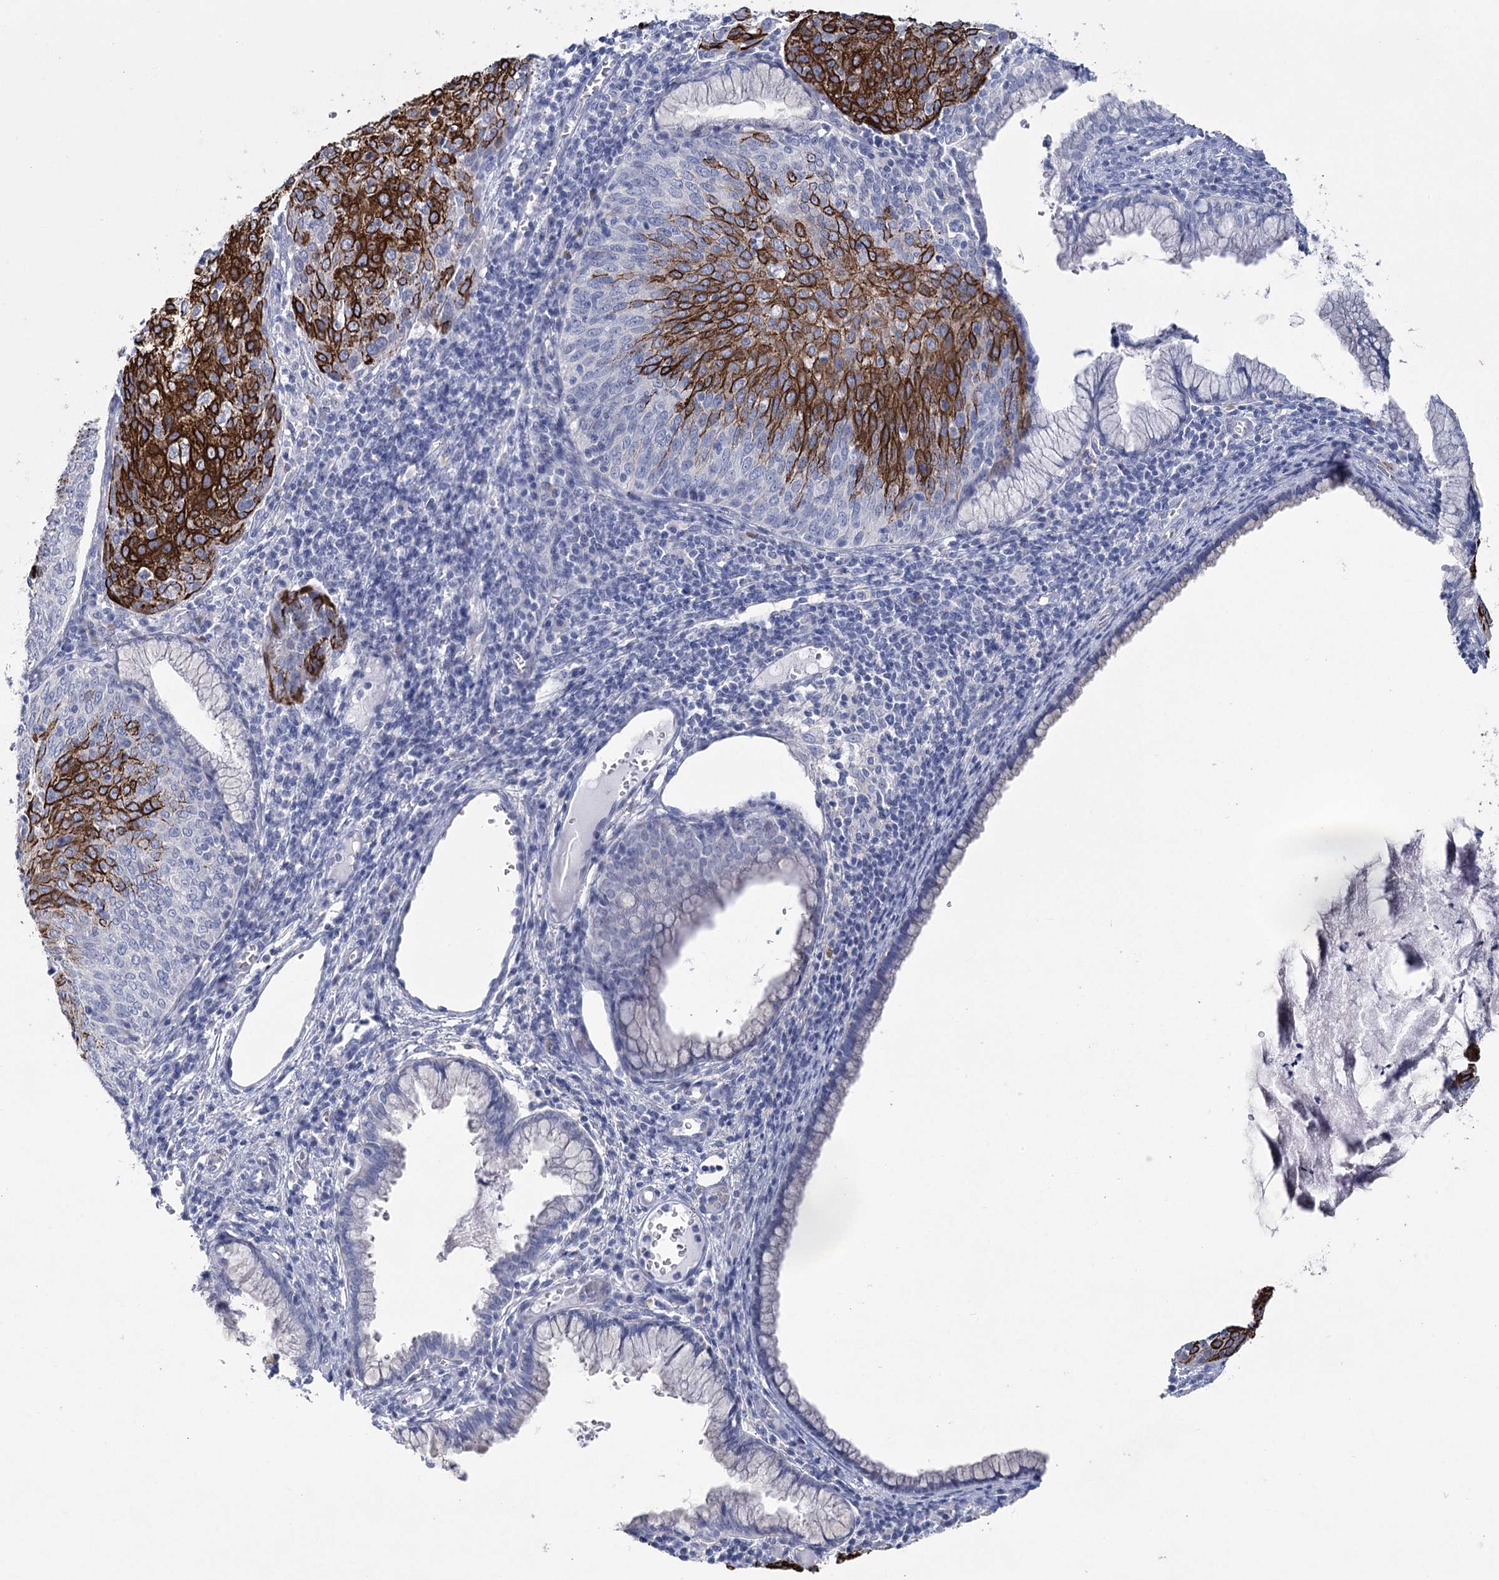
{"staining": {"intensity": "strong", "quantity": "25%-75%", "location": "cytoplasmic/membranous"}, "tissue": "cervical cancer", "cell_type": "Tumor cells", "image_type": "cancer", "snomed": [{"axis": "morphology", "description": "Squamous cell carcinoma, NOS"}, {"axis": "topography", "description": "Cervix"}], "caption": "There is high levels of strong cytoplasmic/membranous positivity in tumor cells of squamous cell carcinoma (cervical), as demonstrated by immunohistochemical staining (brown color).", "gene": "CCDC88A", "patient": {"sex": "female", "age": 38}}